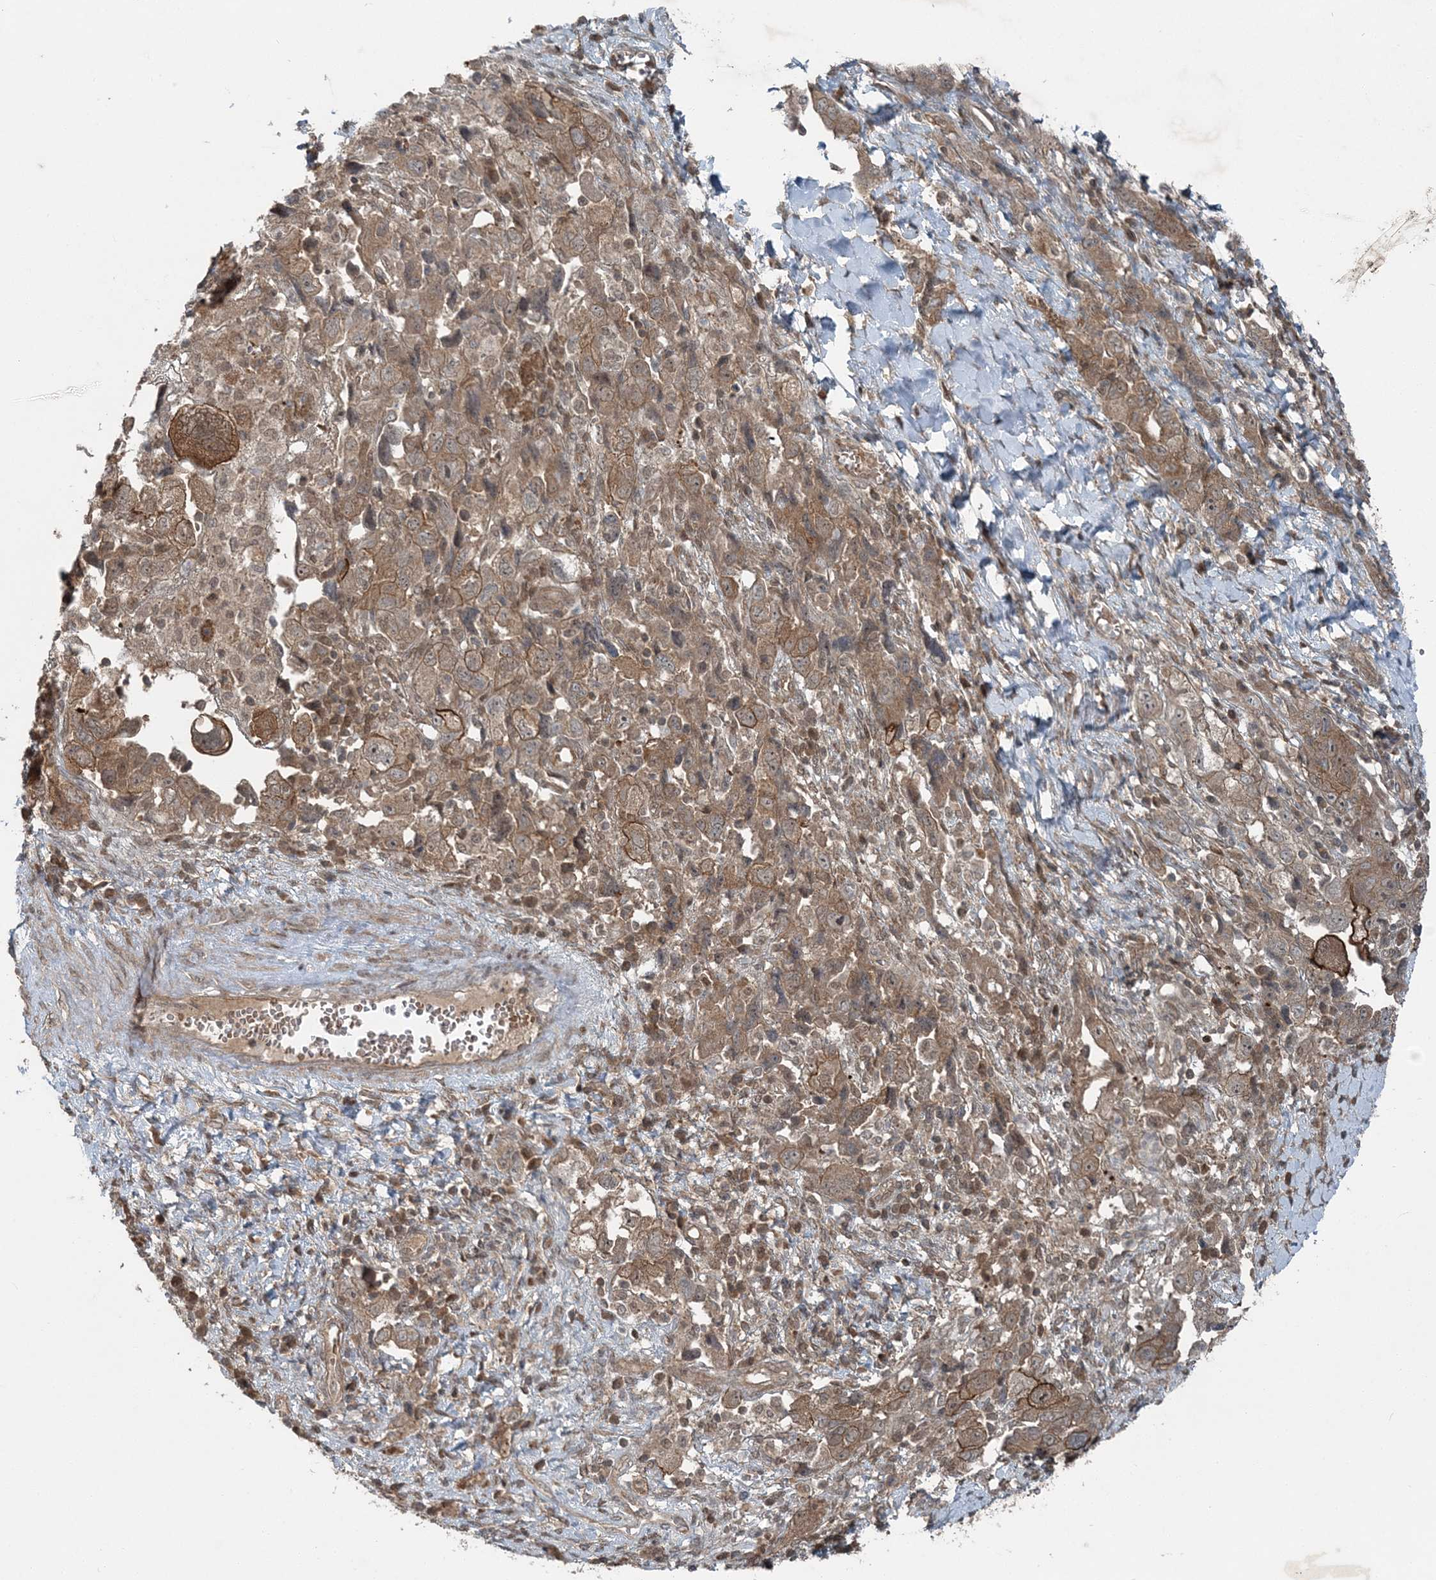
{"staining": {"intensity": "moderate", "quantity": ">75%", "location": "cytoplasmic/membranous,nuclear"}, "tissue": "ovarian cancer", "cell_type": "Tumor cells", "image_type": "cancer", "snomed": [{"axis": "morphology", "description": "Carcinoma, NOS"}, {"axis": "morphology", "description": "Cystadenocarcinoma, serous, NOS"}, {"axis": "topography", "description": "Ovary"}], "caption": "A micrograph of ovarian cancer (serous cystadenocarcinoma) stained for a protein demonstrates moderate cytoplasmic/membranous and nuclear brown staining in tumor cells.", "gene": "FBXL17", "patient": {"sex": "female", "age": 69}}